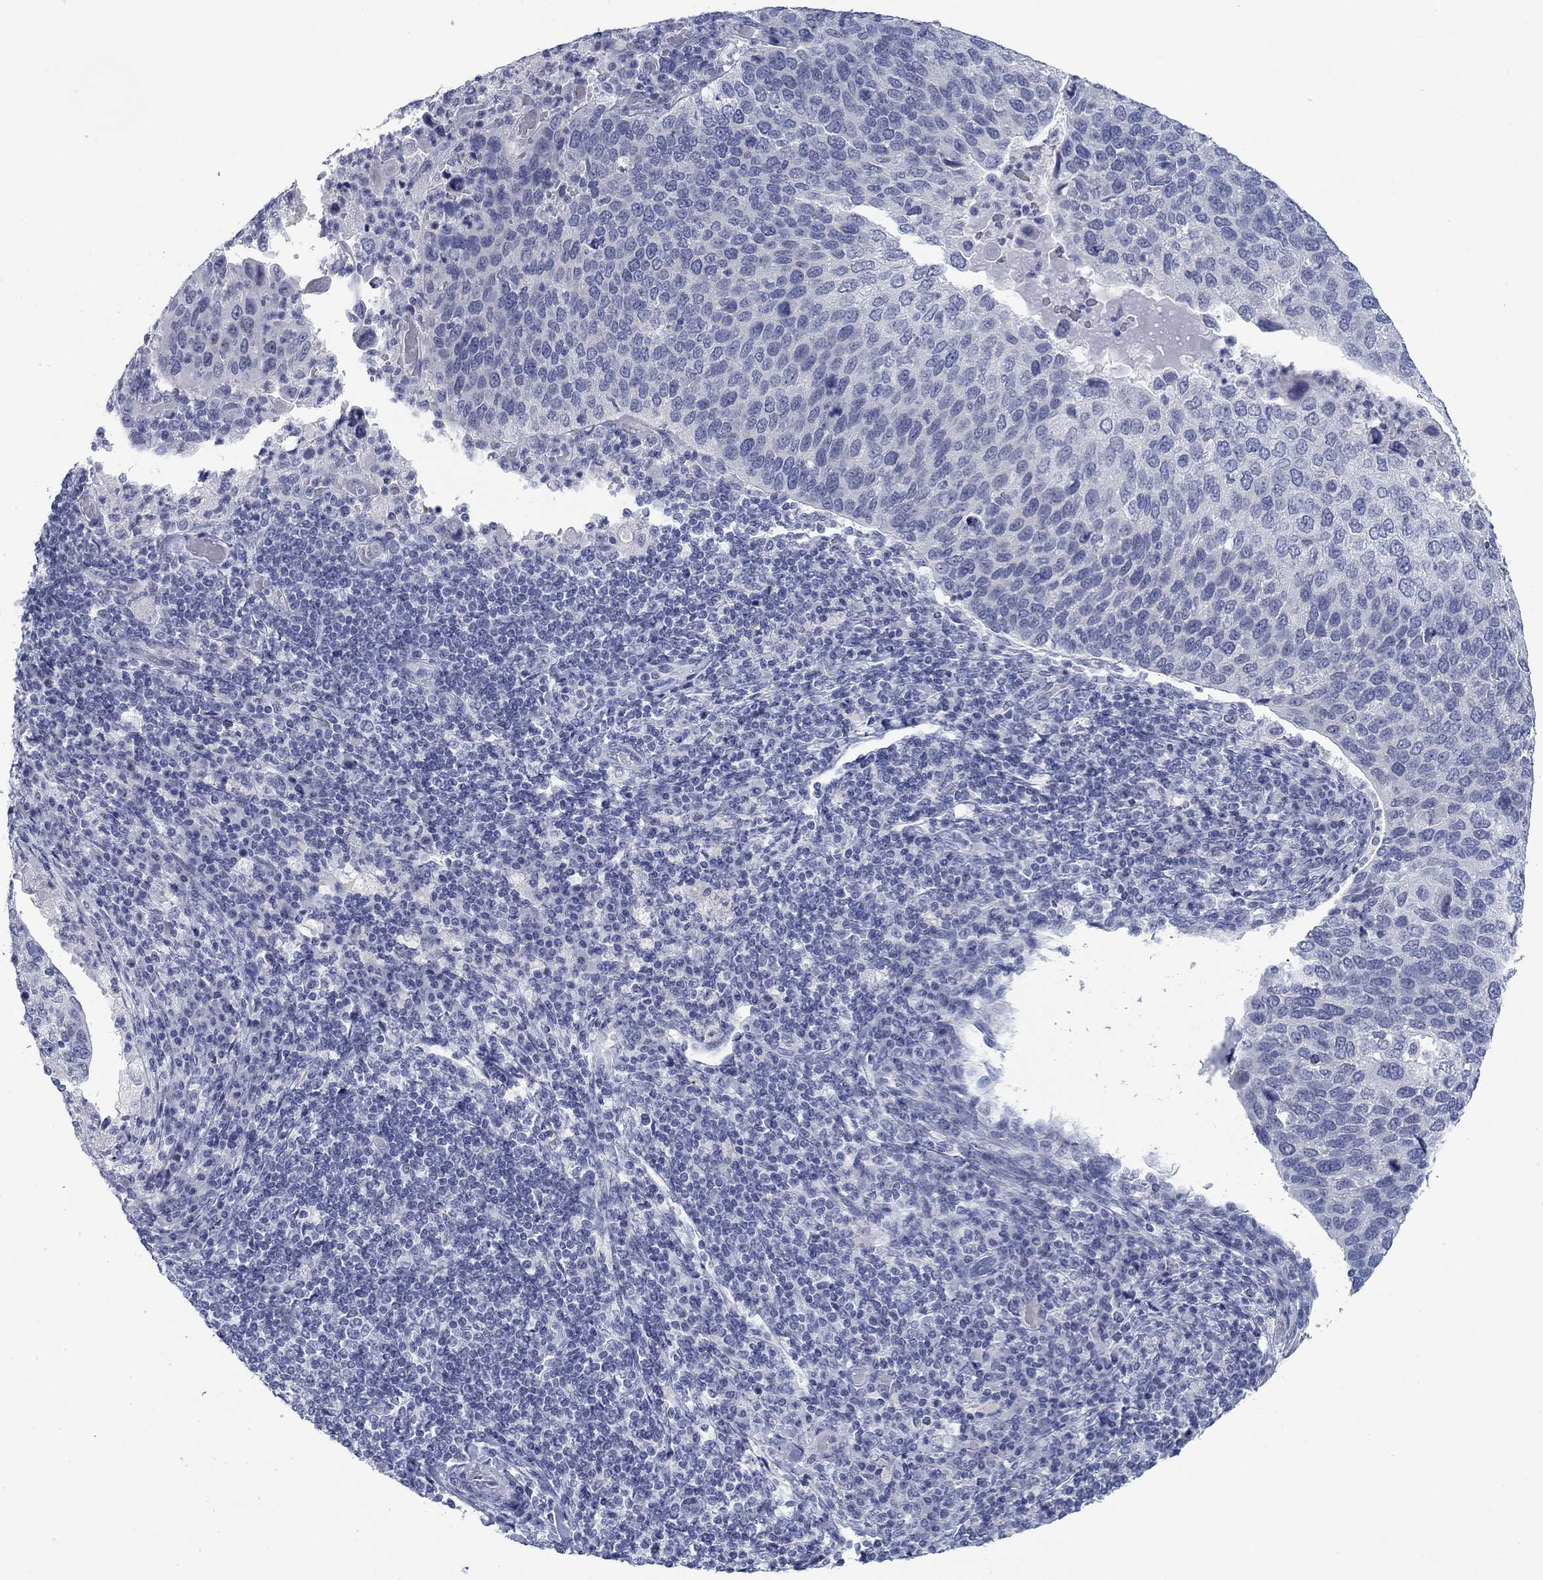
{"staining": {"intensity": "negative", "quantity": "none", "location": "none"}, "tissue": "cervical cancer", "cell_type": "Tumor cells", "image_type": "cancer", "snomed": [{"axis": "morphology", "description": "Squamous cell carcinoma, NOS"}, {"axis": "topography", "description": "Cervix"}], "caption": "A histopathology image of human cervical cancer is negative for staining in tumor cells.", "gene": "DNAL1", "patient": {"sex": "female", "age": 54}}